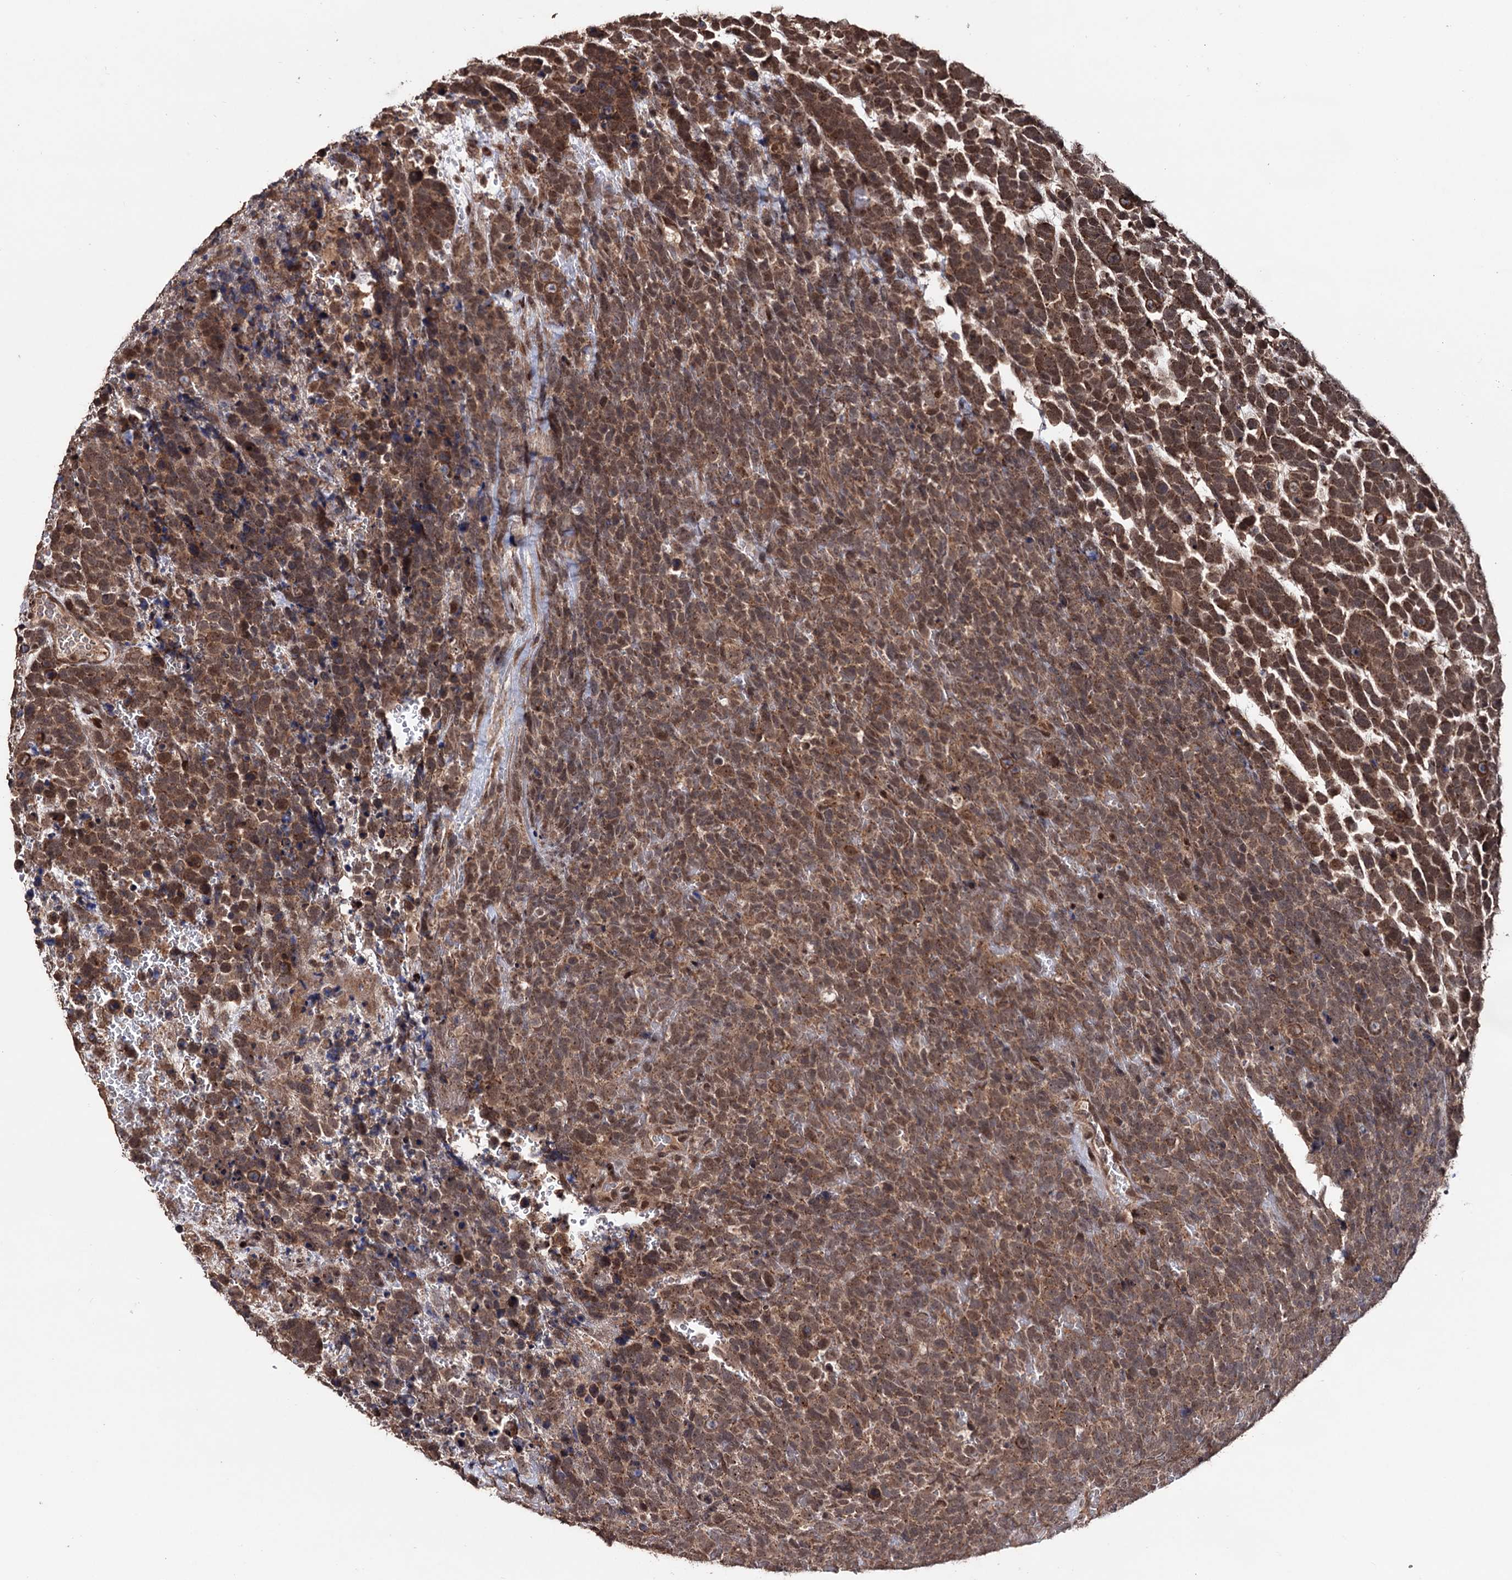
{"staining": {"intensity": "moderate", "quantity": ">75%", "location": "cytoplasmic/membranous"}, "tissue": "urothelial cancer", "cell_type": "Tumor cells", "image_type": "cancer", "snomed": [{"axis": "morphology", "description": "Urothelial carcinoma, High grade"}, {"axis": "topography", "description": "Urinary bladder"}], "caption": "Protein expression analysis of high-grade urothelial carcinoma demonstrates moderate cytoplasmic/membranous staining in about >75% of tumor cells.", "gene": "KLF5", "patient": {"sex": "female", "age": 82}}